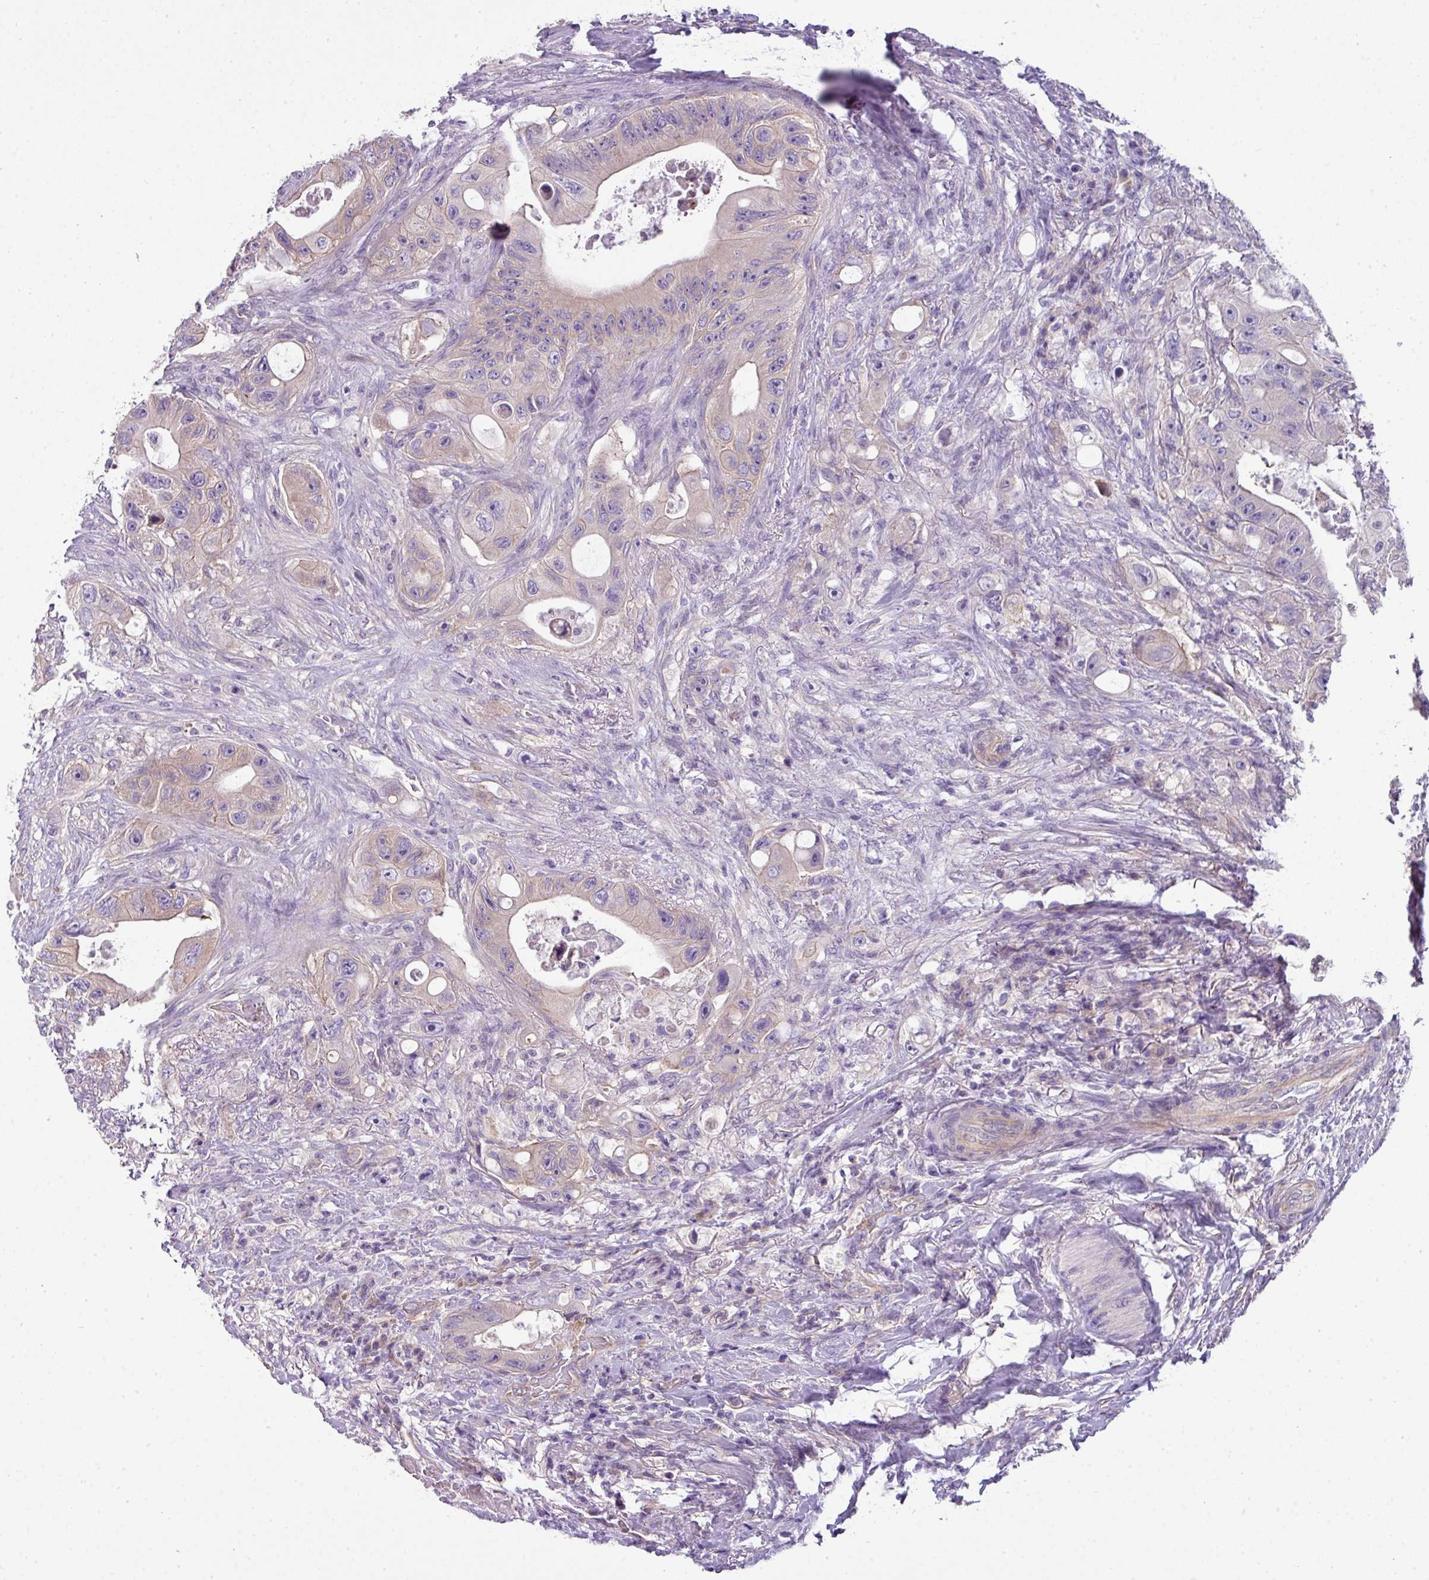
{"staining": {"intensity": "weak", "quantity": "<25%", "location": "cytoplasmic/membranous"}, "tissue": "colorectal cancer", "cell_type": "Tumor cells", "image_type": "cancer", "snomed": [{"axis": "morphology", "description": "Adenocarcinoma, NOS"}, {"axis": "topography", "description": "Colon"}], "caption": "Tumor cells show no significant protein staining in colorectal cancer (adenocarcinoma).", "gene": "PALS2", "patient": {"sex": "female", "age": 46}}